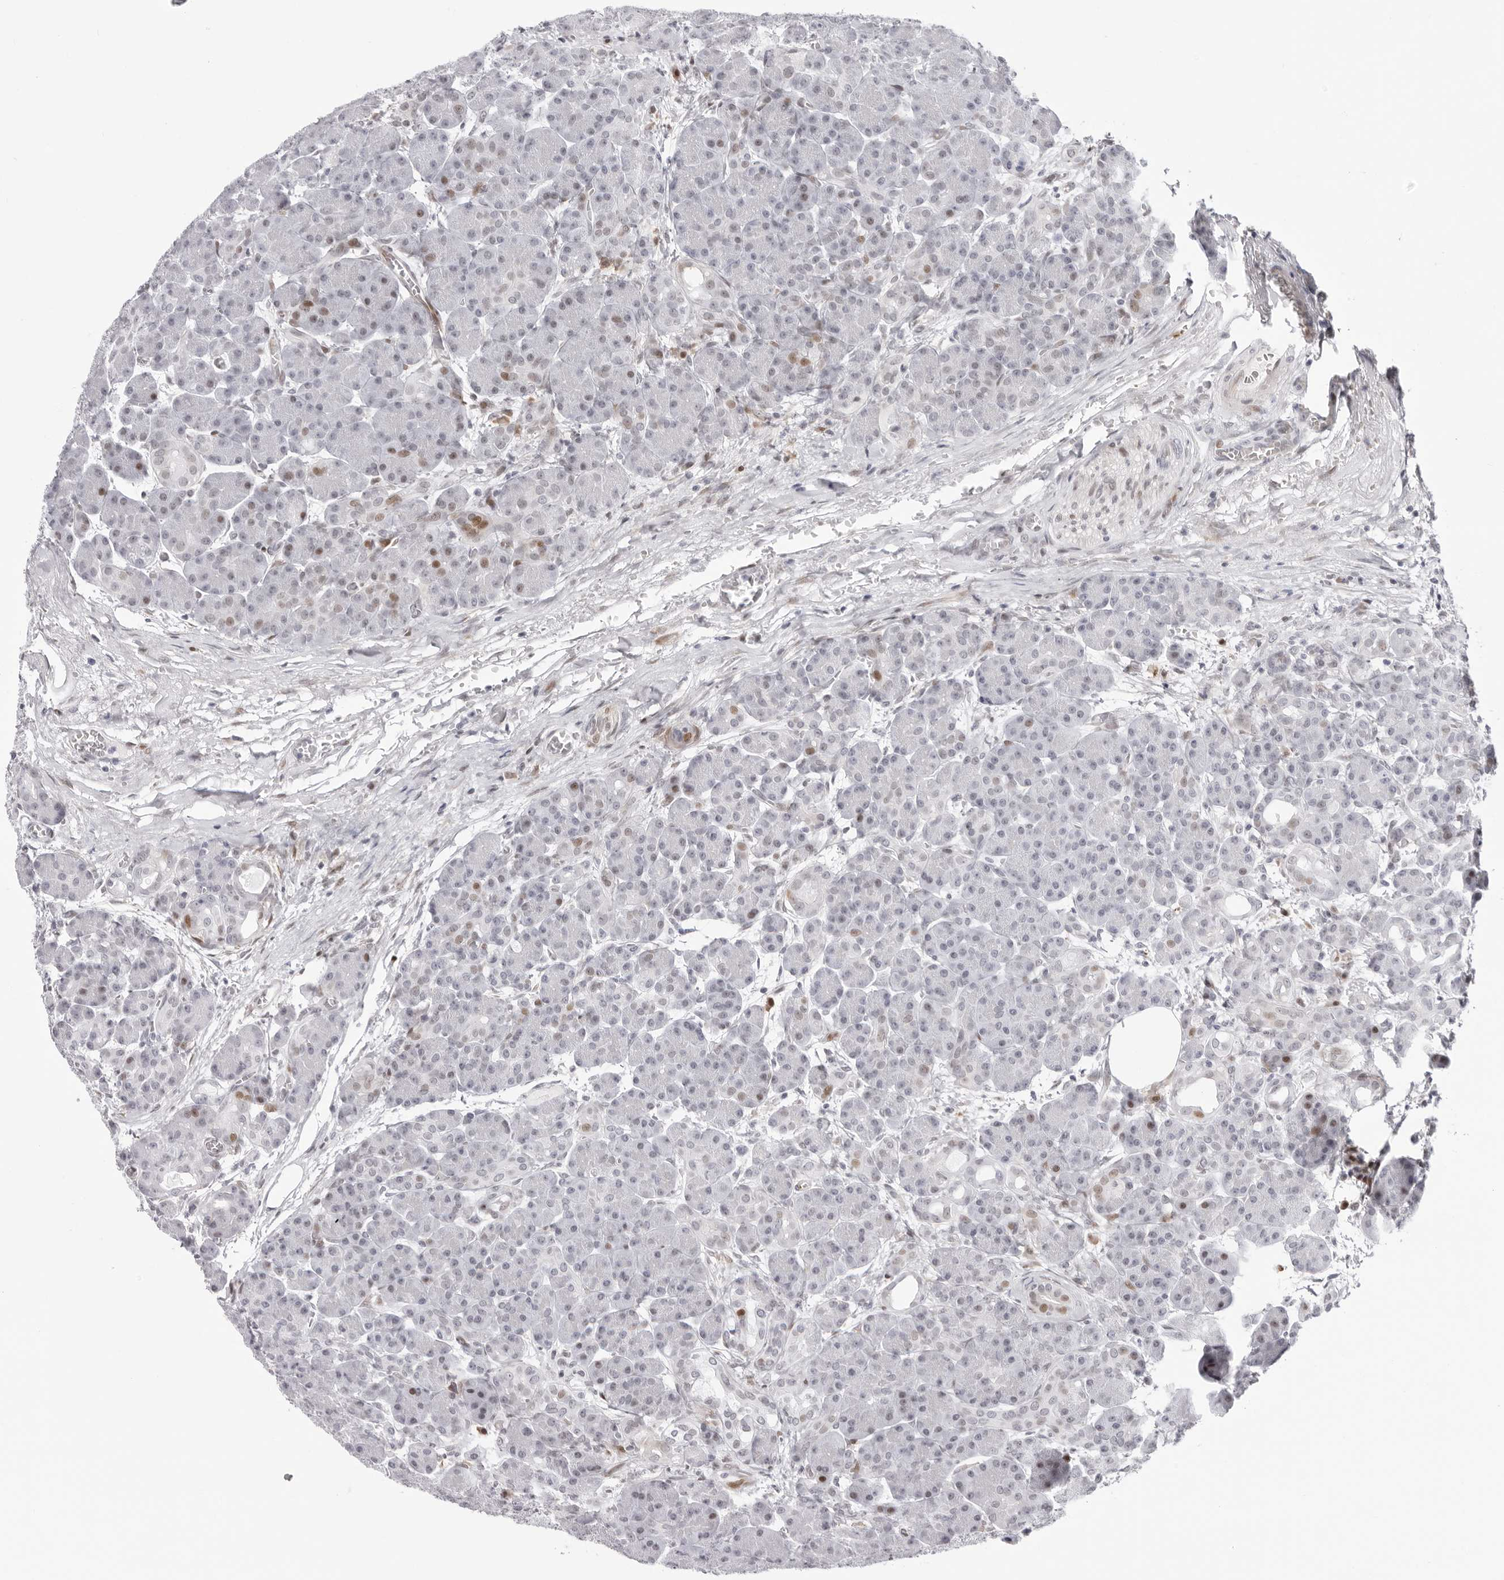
{"staining": {"intensity": "moderate", "quantity": "<25%", "location": "nuclear"}, "tissue": "pancreas", "cell_type": "Exocrine glandular cells", "image_type": "normal", "snomed": [{"axis": "morphology", "description": "Normal tissue, NOS"}, {"axis": "topography", "description": "Pancreas"}], "caption": "This micrograph displays IHC staining of benign pancreas, with low moderate nuclear staining in approximately <25% of exocrine glandular cells.", "gene": "NTPCR", "patient": {"sex": "male", "age": 63}}